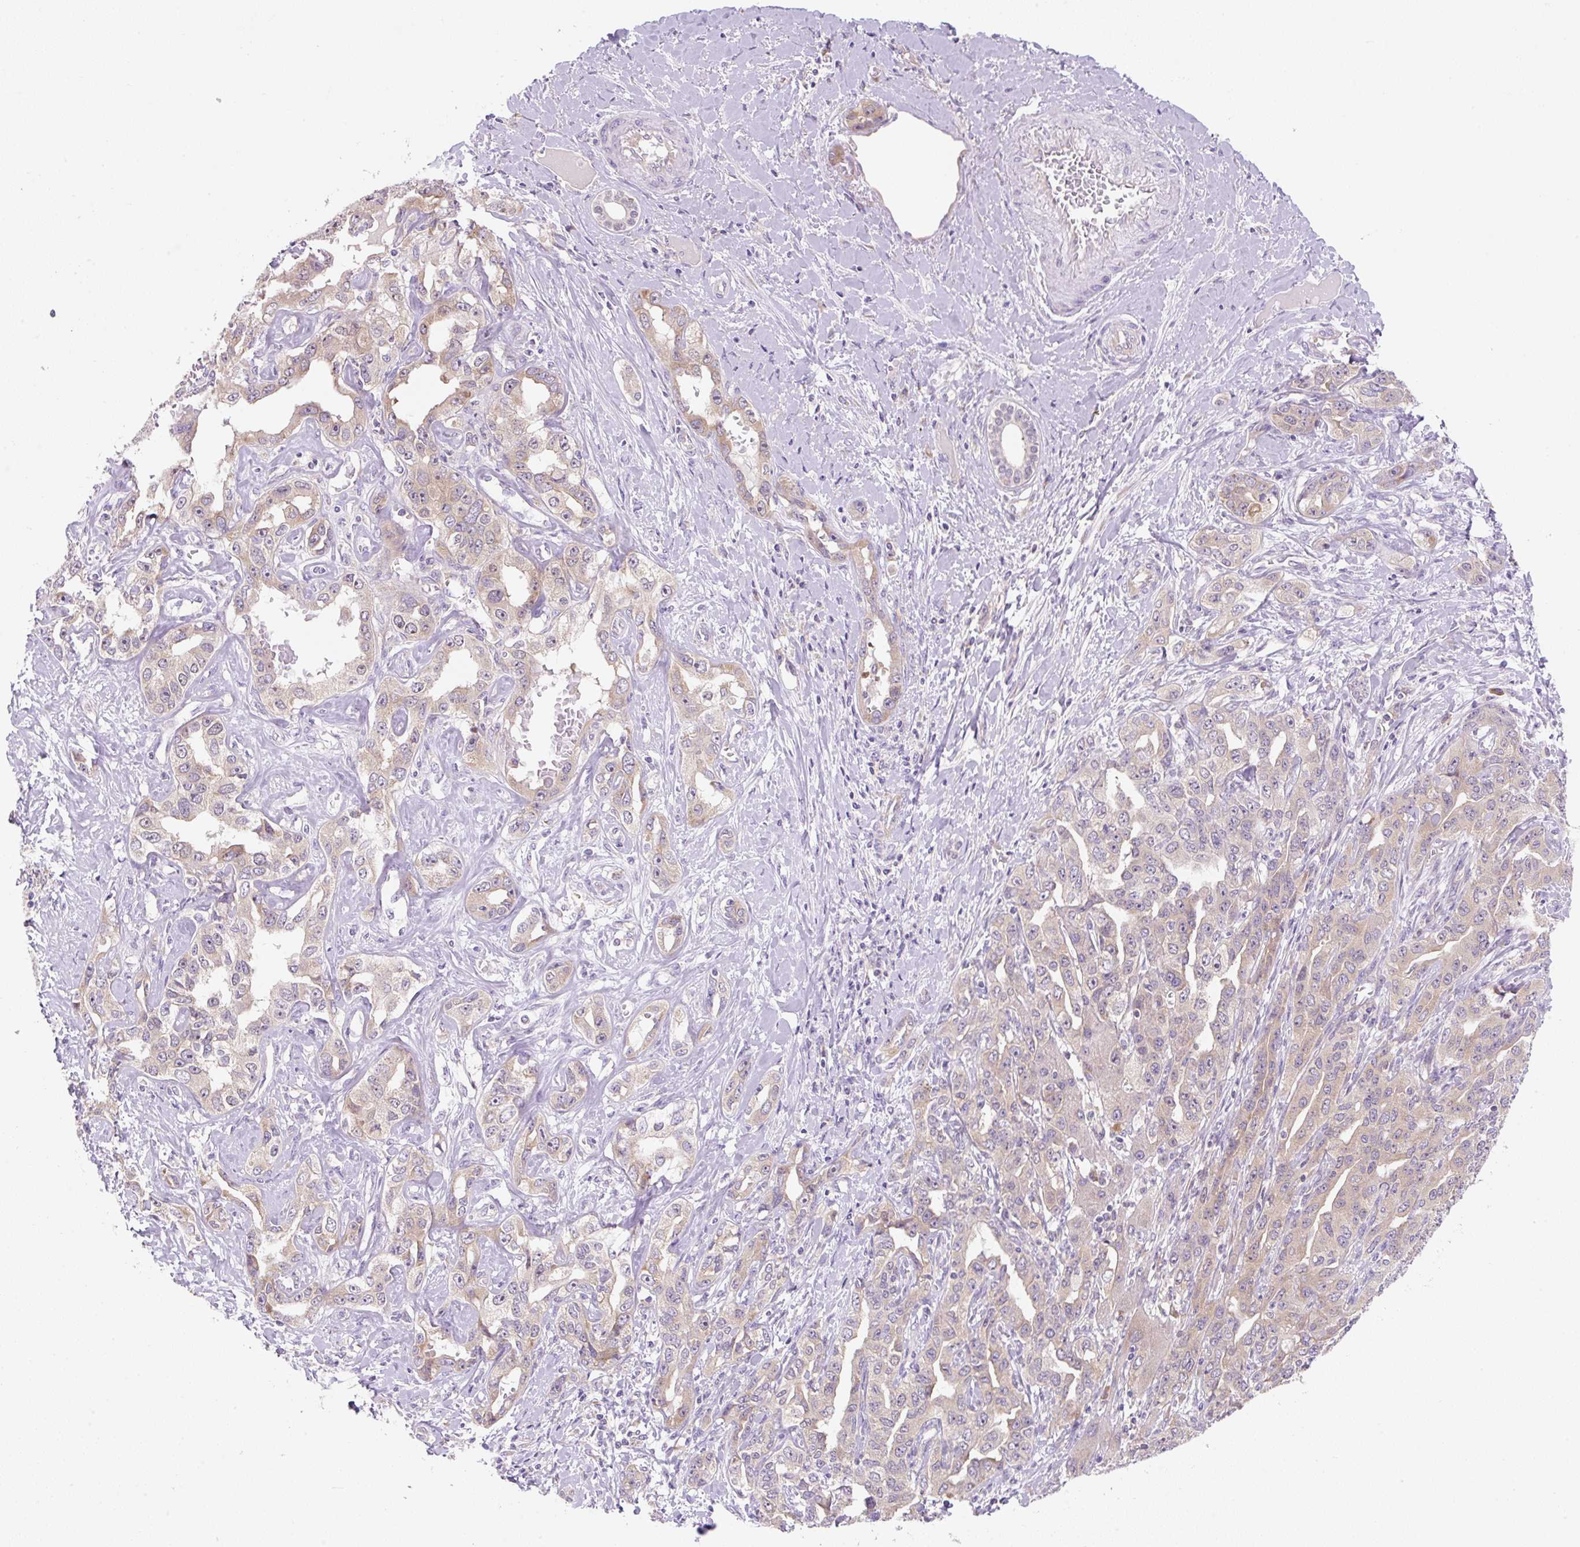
{"staining": {"intensity": "weak", "quantity": "25%-75%", "location": "cytoplasmic/membranous"}, "tissue": "liver cancer", "cell_type": "Tumor cells", "image_type": "cancer", "snomed": [{"axis": "morphology", "description": "Cholangiocarcinoma"}, {"axis": "topography", "description": "Liver"}], "caption": "Protein staining by immunohistochemistry demonstrates weak cytoplasmic/membranous staining in approximately 25%-75% of tumor cells in liver cancer (cholangiocarcinoma).", "gene": "RPL18A", "patient": {"sex": "male", "age": 59}}